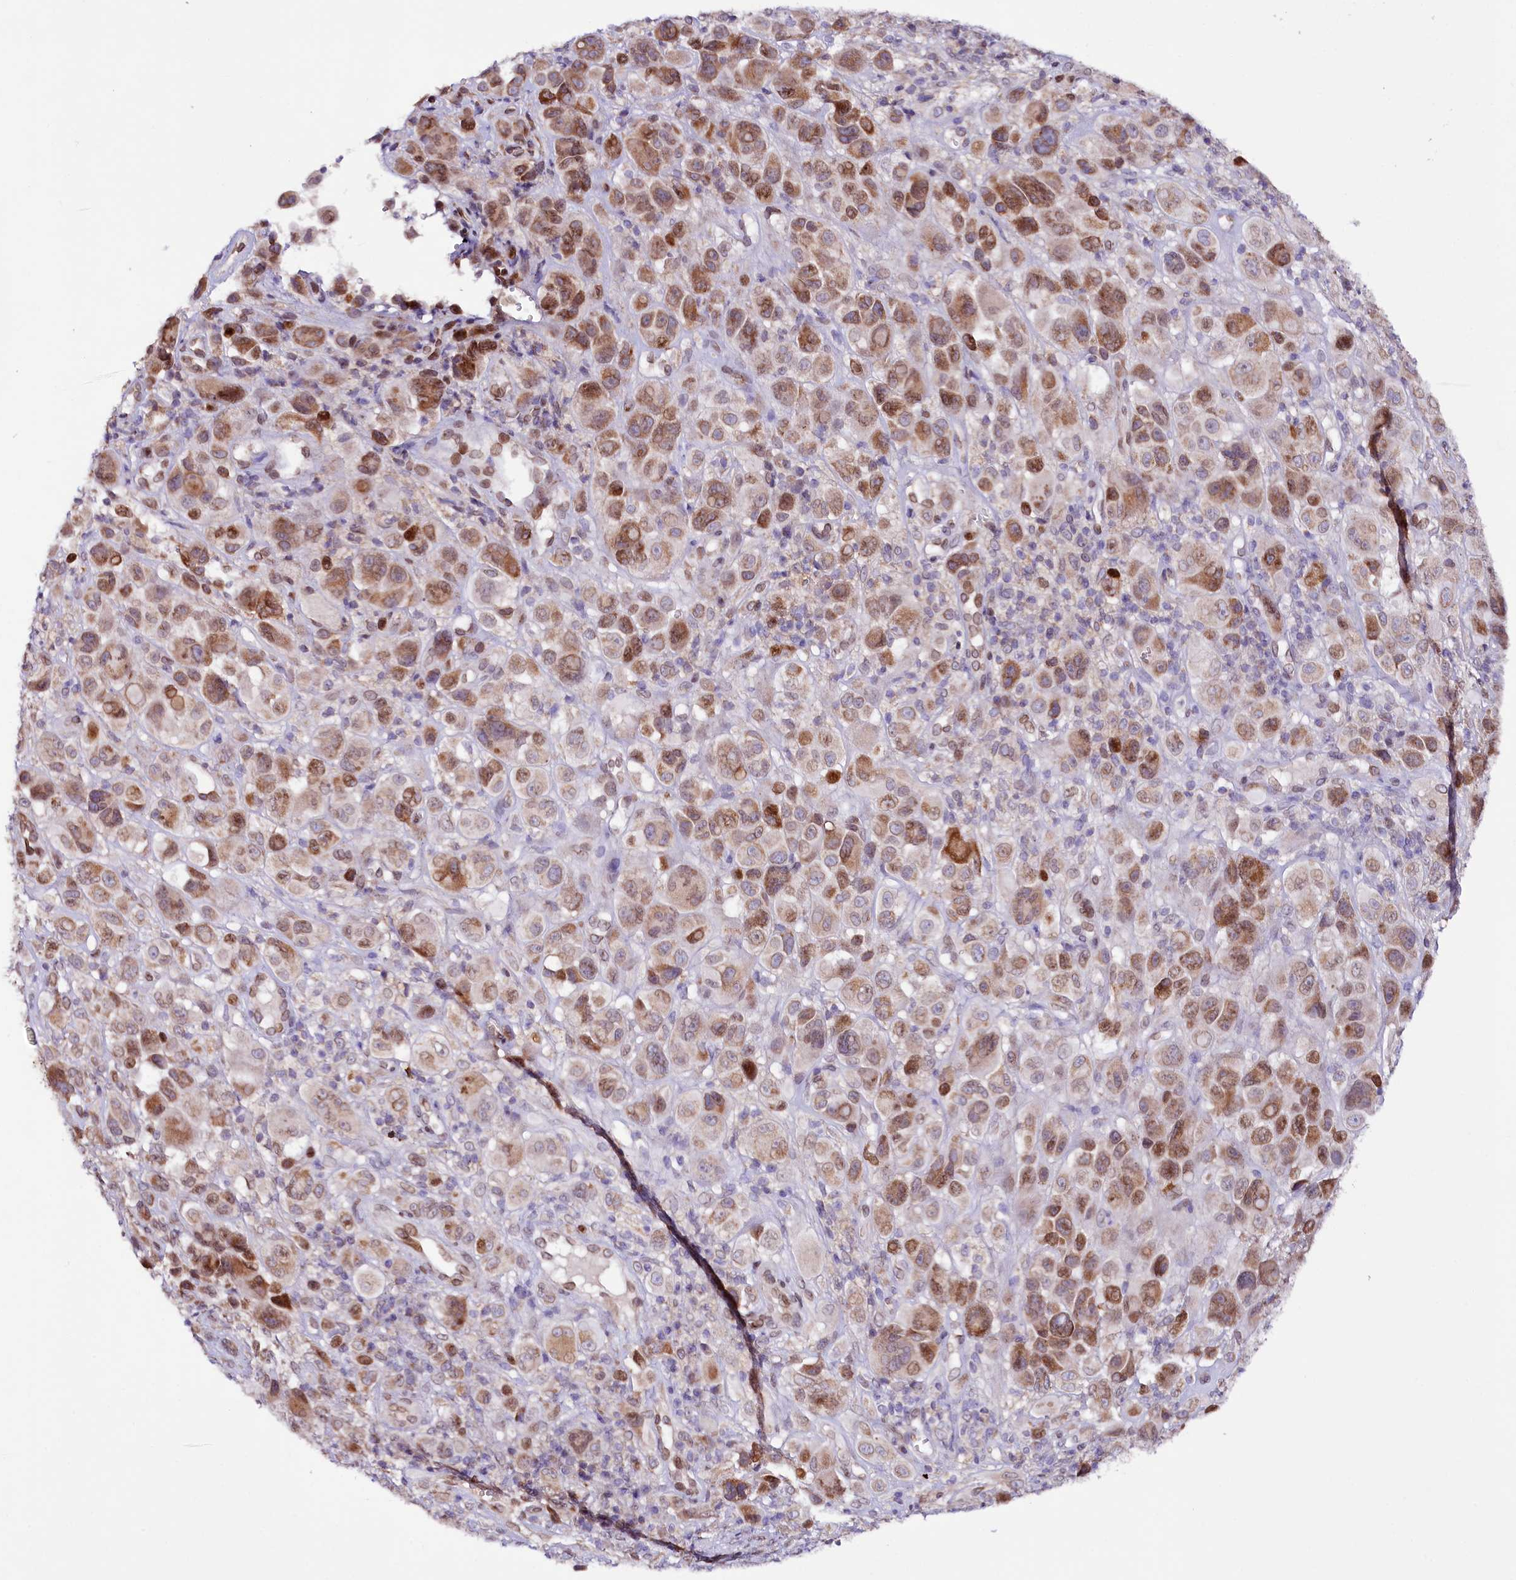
{"staining": {"intensity": "moderate", "quantity": "25%-75%", "location": "nuclear"}, "tissue": "melanoma", "cell_type": "Tumor cells", "image_type": "cancer", "snomed": [{"axis": "morphology", "description": "Malignant melanoma, NOS"}, {"axis": "topography", "description": "Skin of trunk"}], "caption": "Human malignant melanoma stained for a protein (brown) shows moderate nuclear positive expression in approximately 25%-75% of tumor cells.", "gene": "ZNF226", "patient": {"sex": "male", "age": 71}}